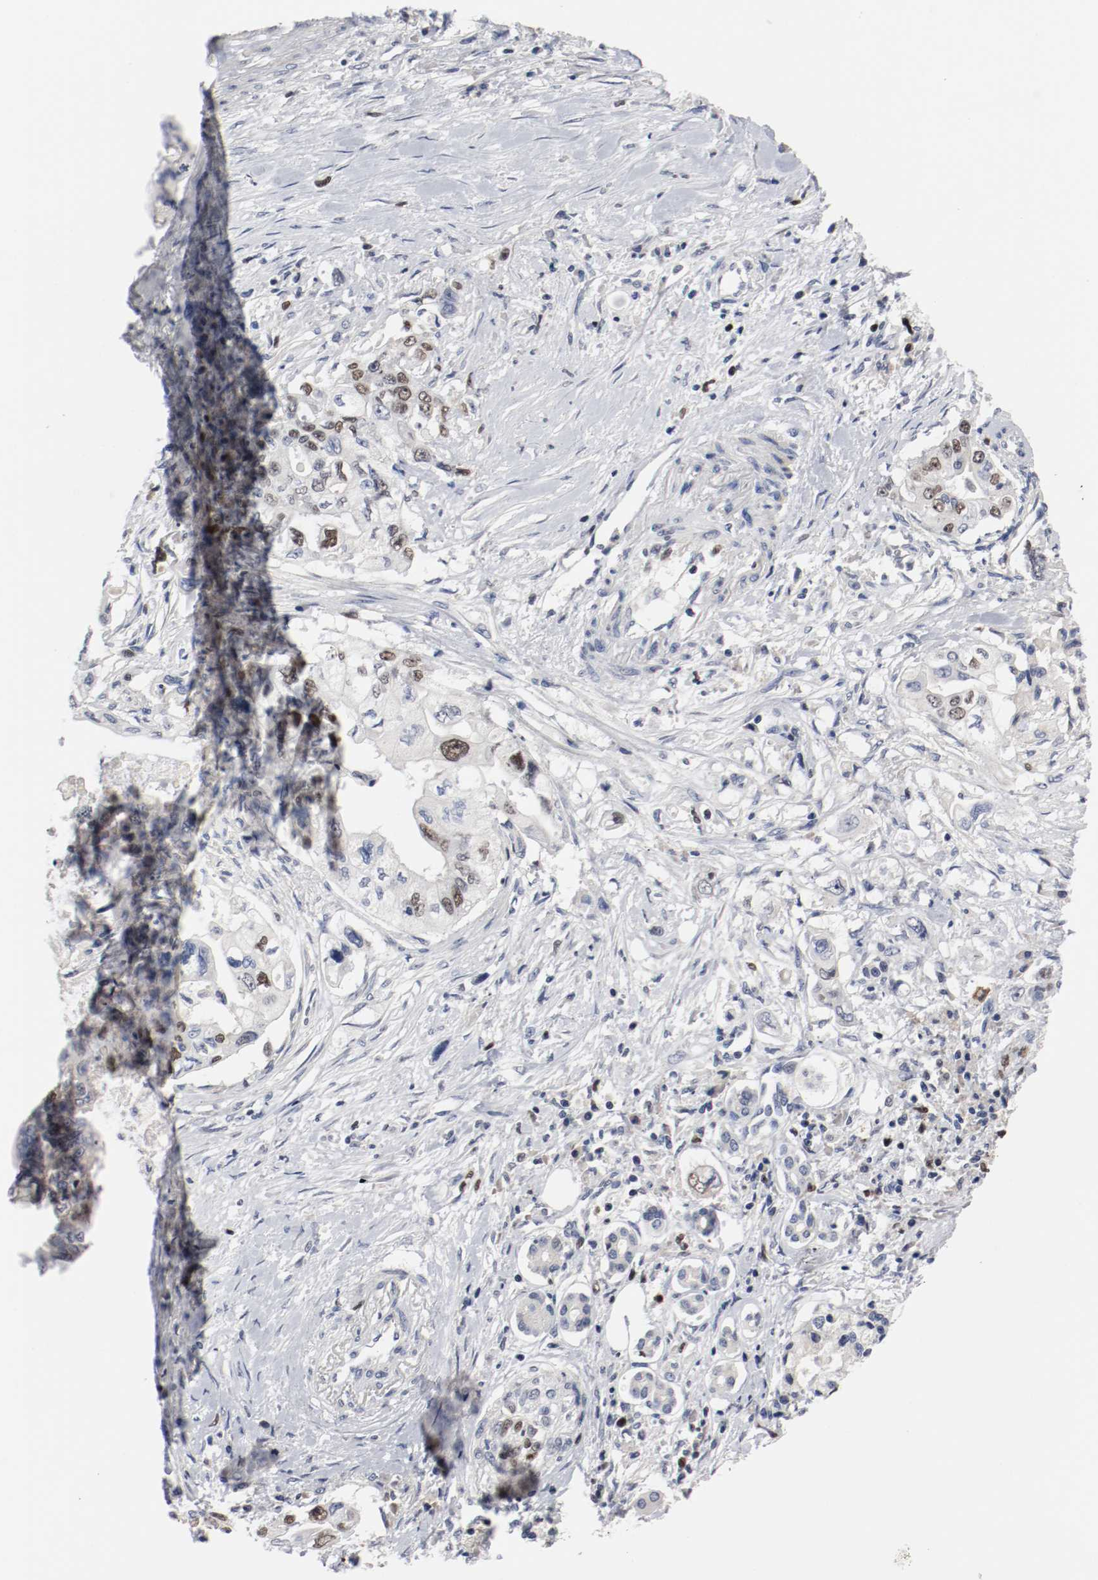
{"staining": {"intensity": "moderate", "quantity": "<25%", "location": "nuclear"}, "tissue": "pancreatic cancer", "cell_type": "Tumor cells", "image_type": "cancer", "snomed": [{"axis": "morphology", "description": "Normal tissue, NOS"}, {"axis": "topography", "description": "Pancreas"}], "caption": "Moderate nuclear protein positivity is present in about <25% of tumor cells in pancreatic cancer.", "gene": "MCM6", "patient": {"sex": "male", "age": 42}}